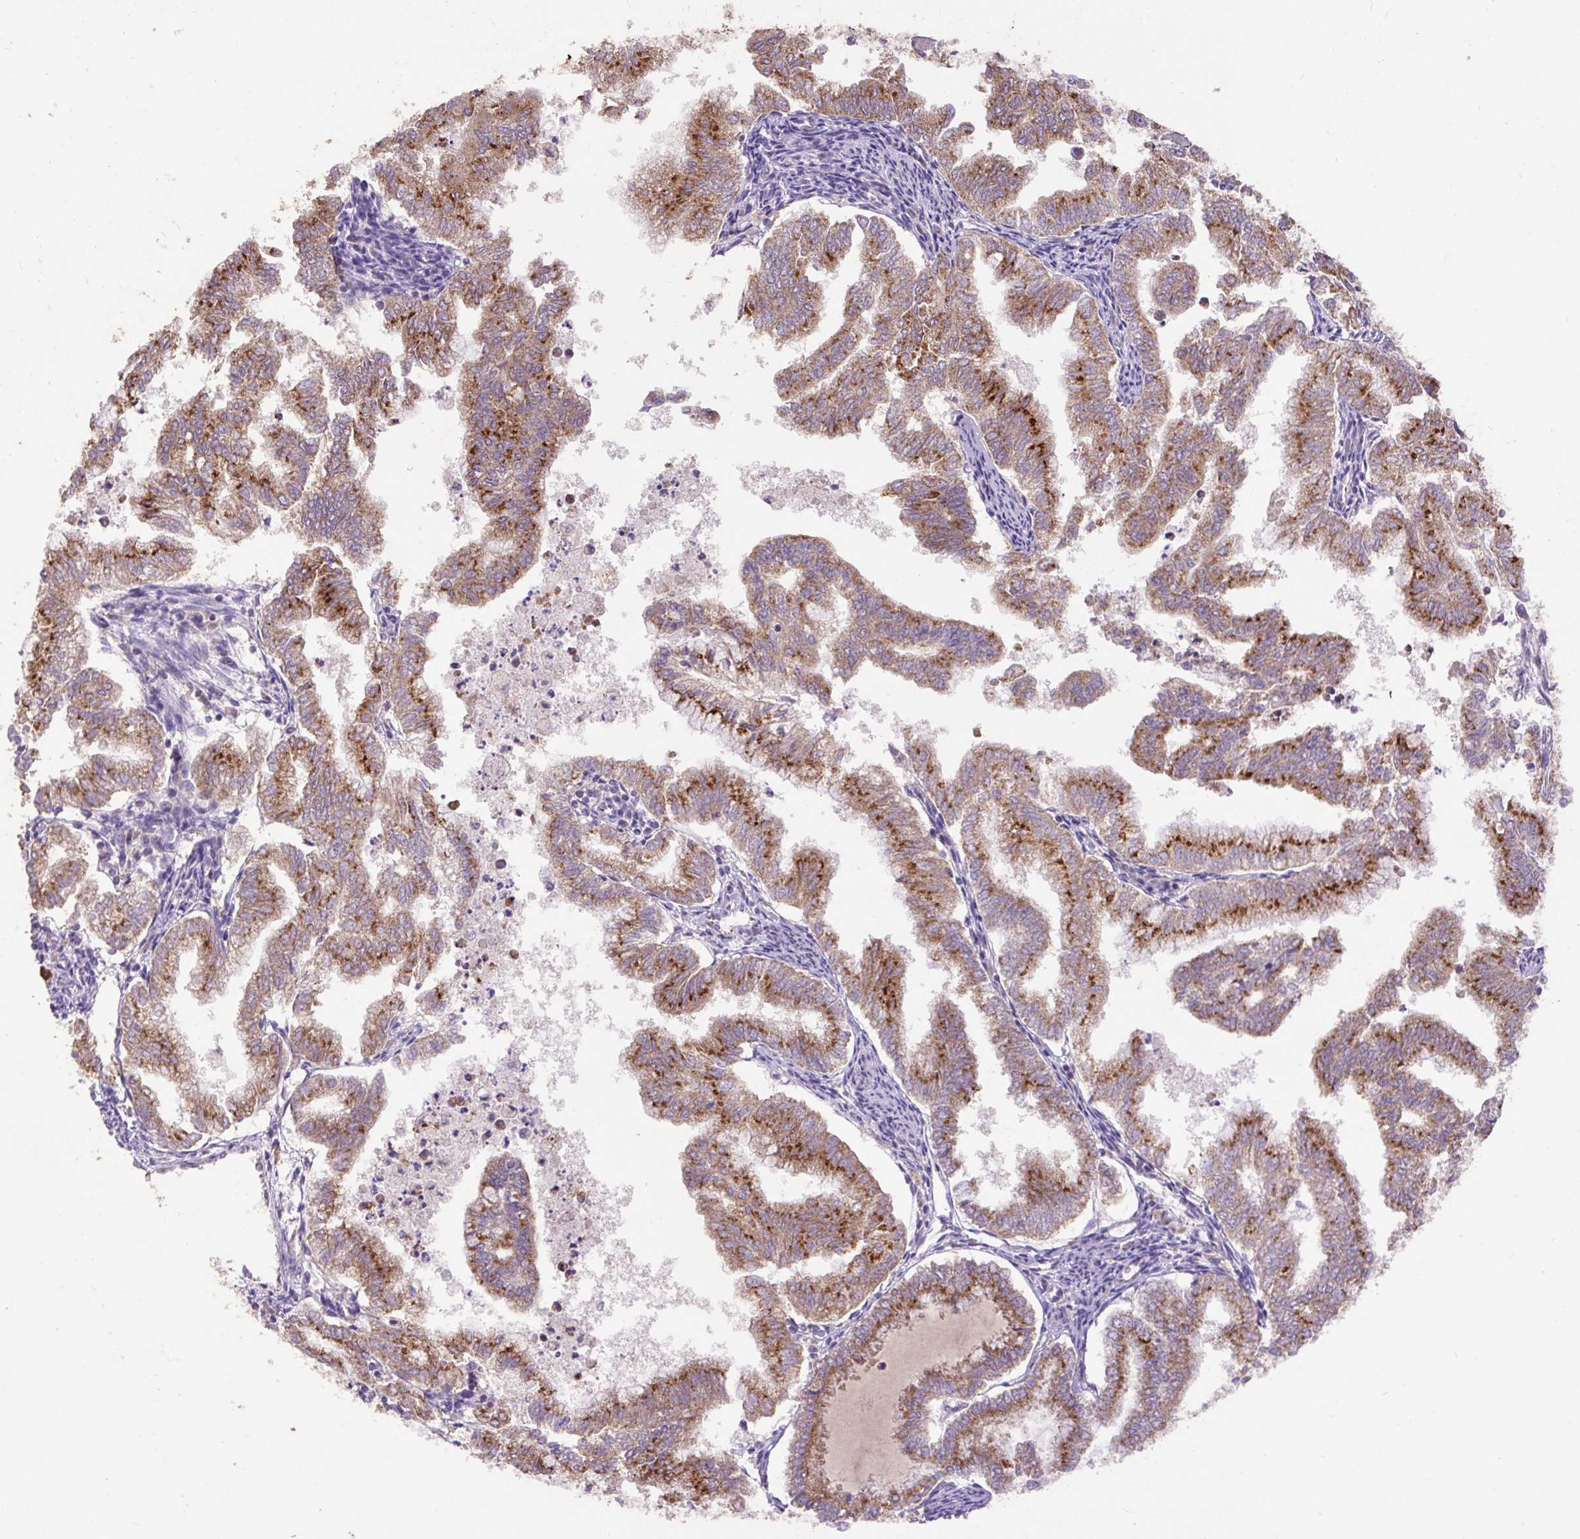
{"staining": {"intensity": "strong", "quantity": "25%-75%", "location": "cytoplasmic/membranous"}, "tissue": "endometrial cancer", "cell_type": "Tumor cells", "image_type": "cancer", "snomed": [{"axis": "morphology", "description": "Necrosis, NOS"}, {"axis": "morphology", "description": "Adenocarcinoma, NOS"}, {"axis": "topography", "description": "Endometrium"}], "caption": "IHC of endometrial adenocarcinoma reveals high levels of strong cytoplasmic/membranous staining in approximately 25%-75% of tumor cells.", "gene": "ABR", "patient": {"sex": "female", "age": 79}}